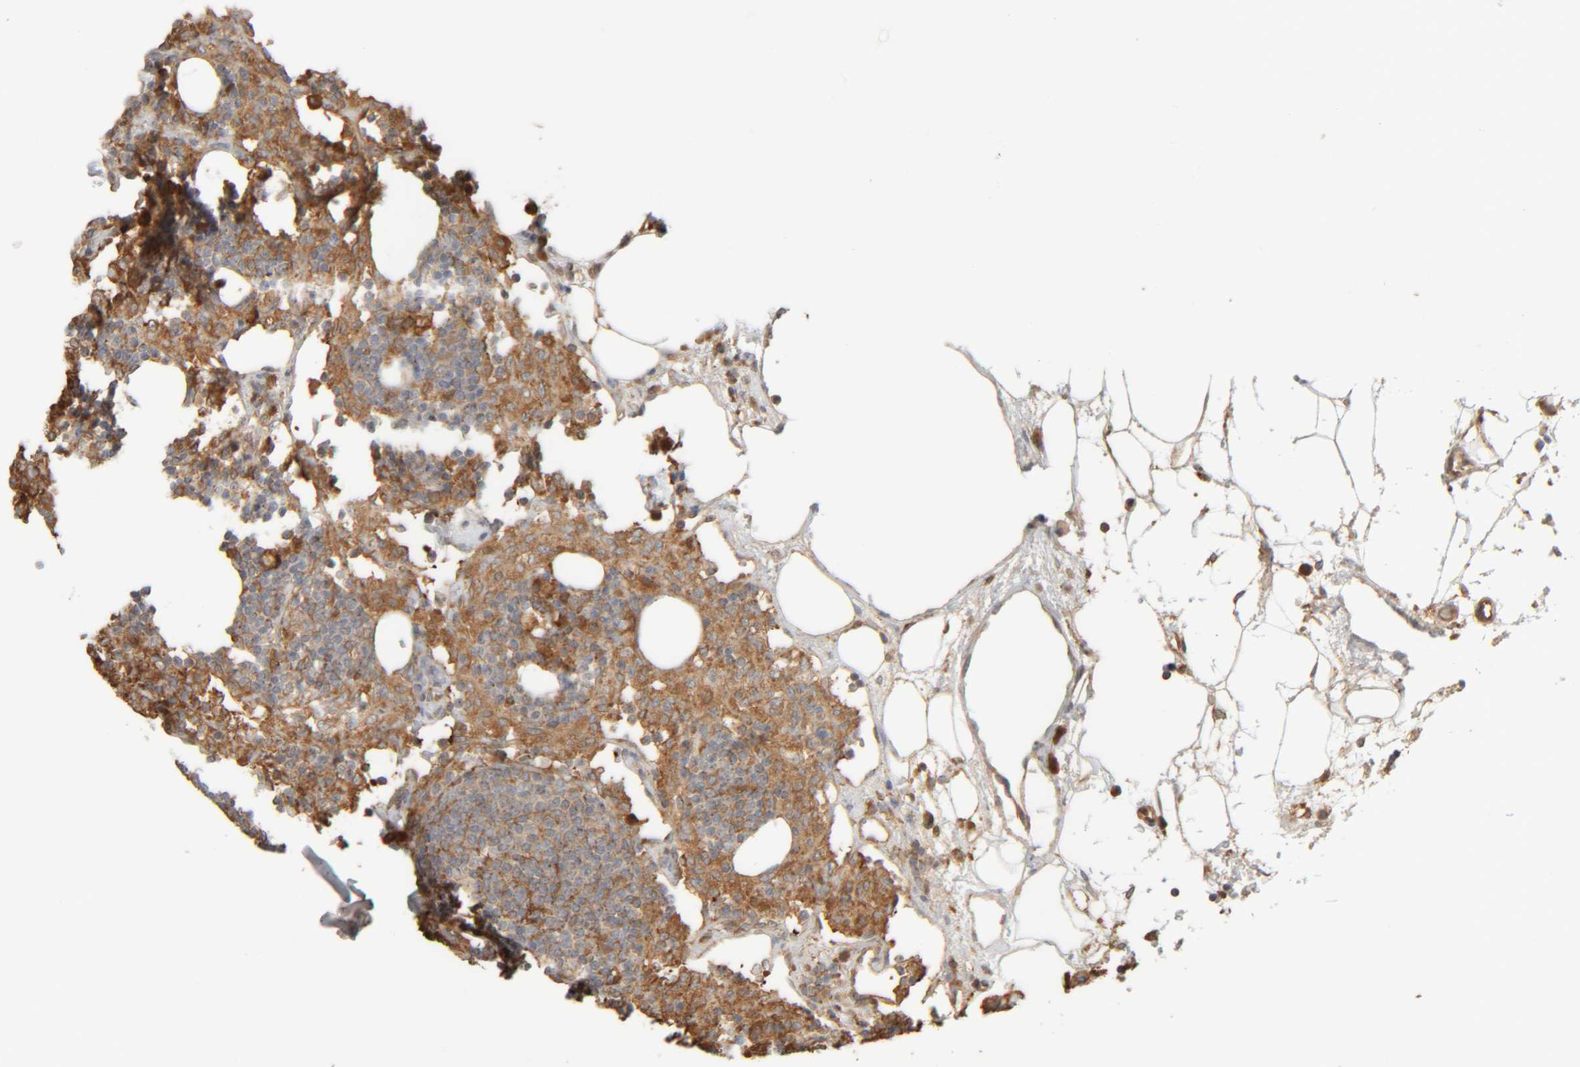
{"staining": {"intensity": "moderate", "quantity": ">75%", "location": "cytoplasmic/membranous"}, "tissue": "lymph node", "cell_type": "Germinal center cells", "image_type": "normal", "snomed": [{"axis": "morphology", "description": "Normal tissue, NOS"}, {"axis": "morphology", "description": "Carcinoid, malignant, NOS"}, {"axis": "topography", "description": "Lymph node"}], "caption": "IHC staining of benign lymph node, which displays medium levels of moderate cytoplasmic/membranous expression in about >75% of germinal center cells indicating moderate cytoplasmic/membranous protein expression. The staining was performed using DAB (3,3'-diaminobenzidine) (brown) for protein detection and nuclei were counterstained in hematoxylin (blue).", "gene": "TMEM192", "patient": {"sex": "male", "age": 47}}